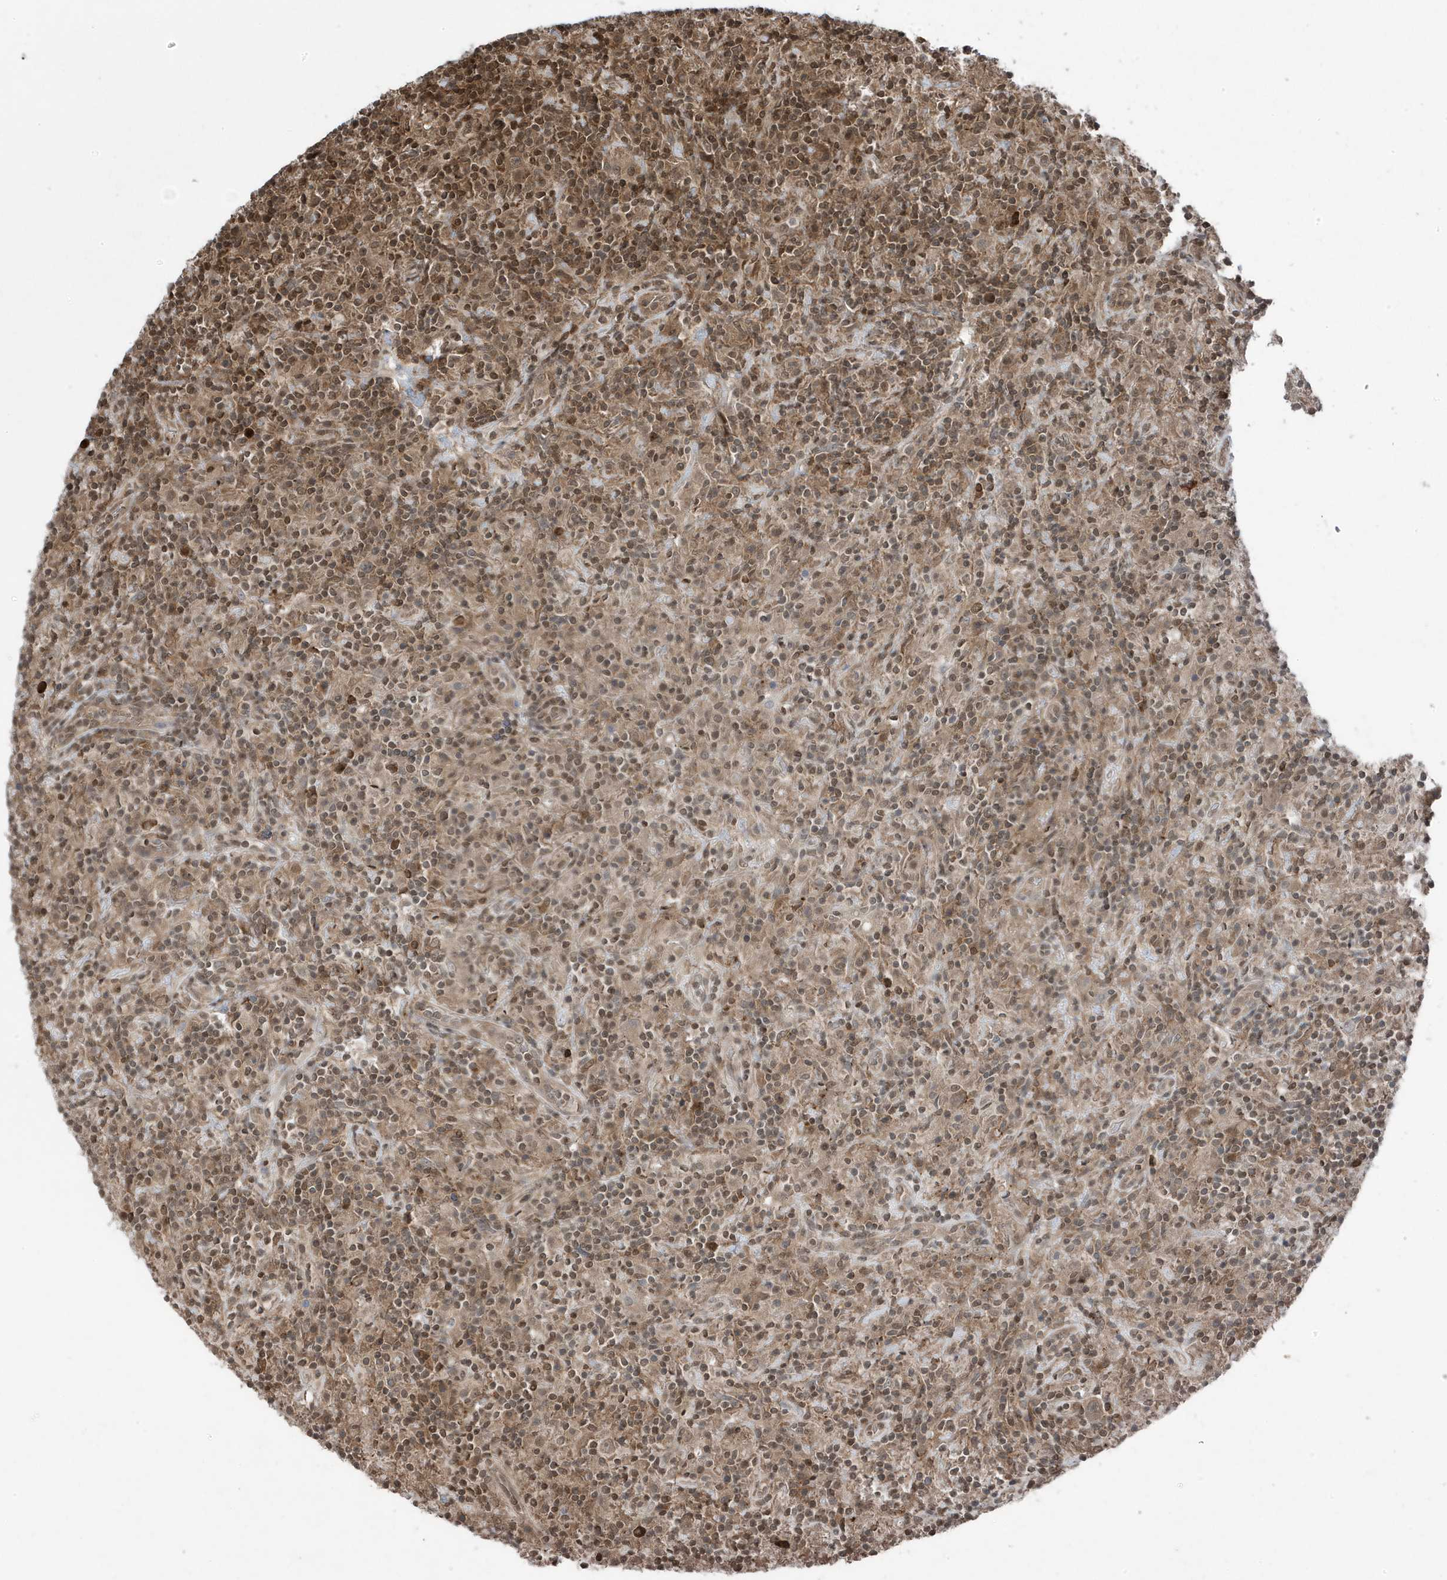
{"staining": {"intensity": "weak", "quantity": ">75%", "location": "cytoplasmic/membranous"}, "tissue": "lymphoma", "cell_type": "Tumor cells", "image_type": "cancer", "snomed": [{"axis": "morphology", "description": "Hodgkin's disease, NOS"}, {"axis": "topography", "description": "Lymph node"}], "caption": "Immunohistochemical staining of human Hodgkin's disease demonstrates weak cytoplasmic/membranous protein staining in about >75% of tumor cells.", "gene": "MAPK1IP1L", "patient": {"sex": "male", "age": 70}}